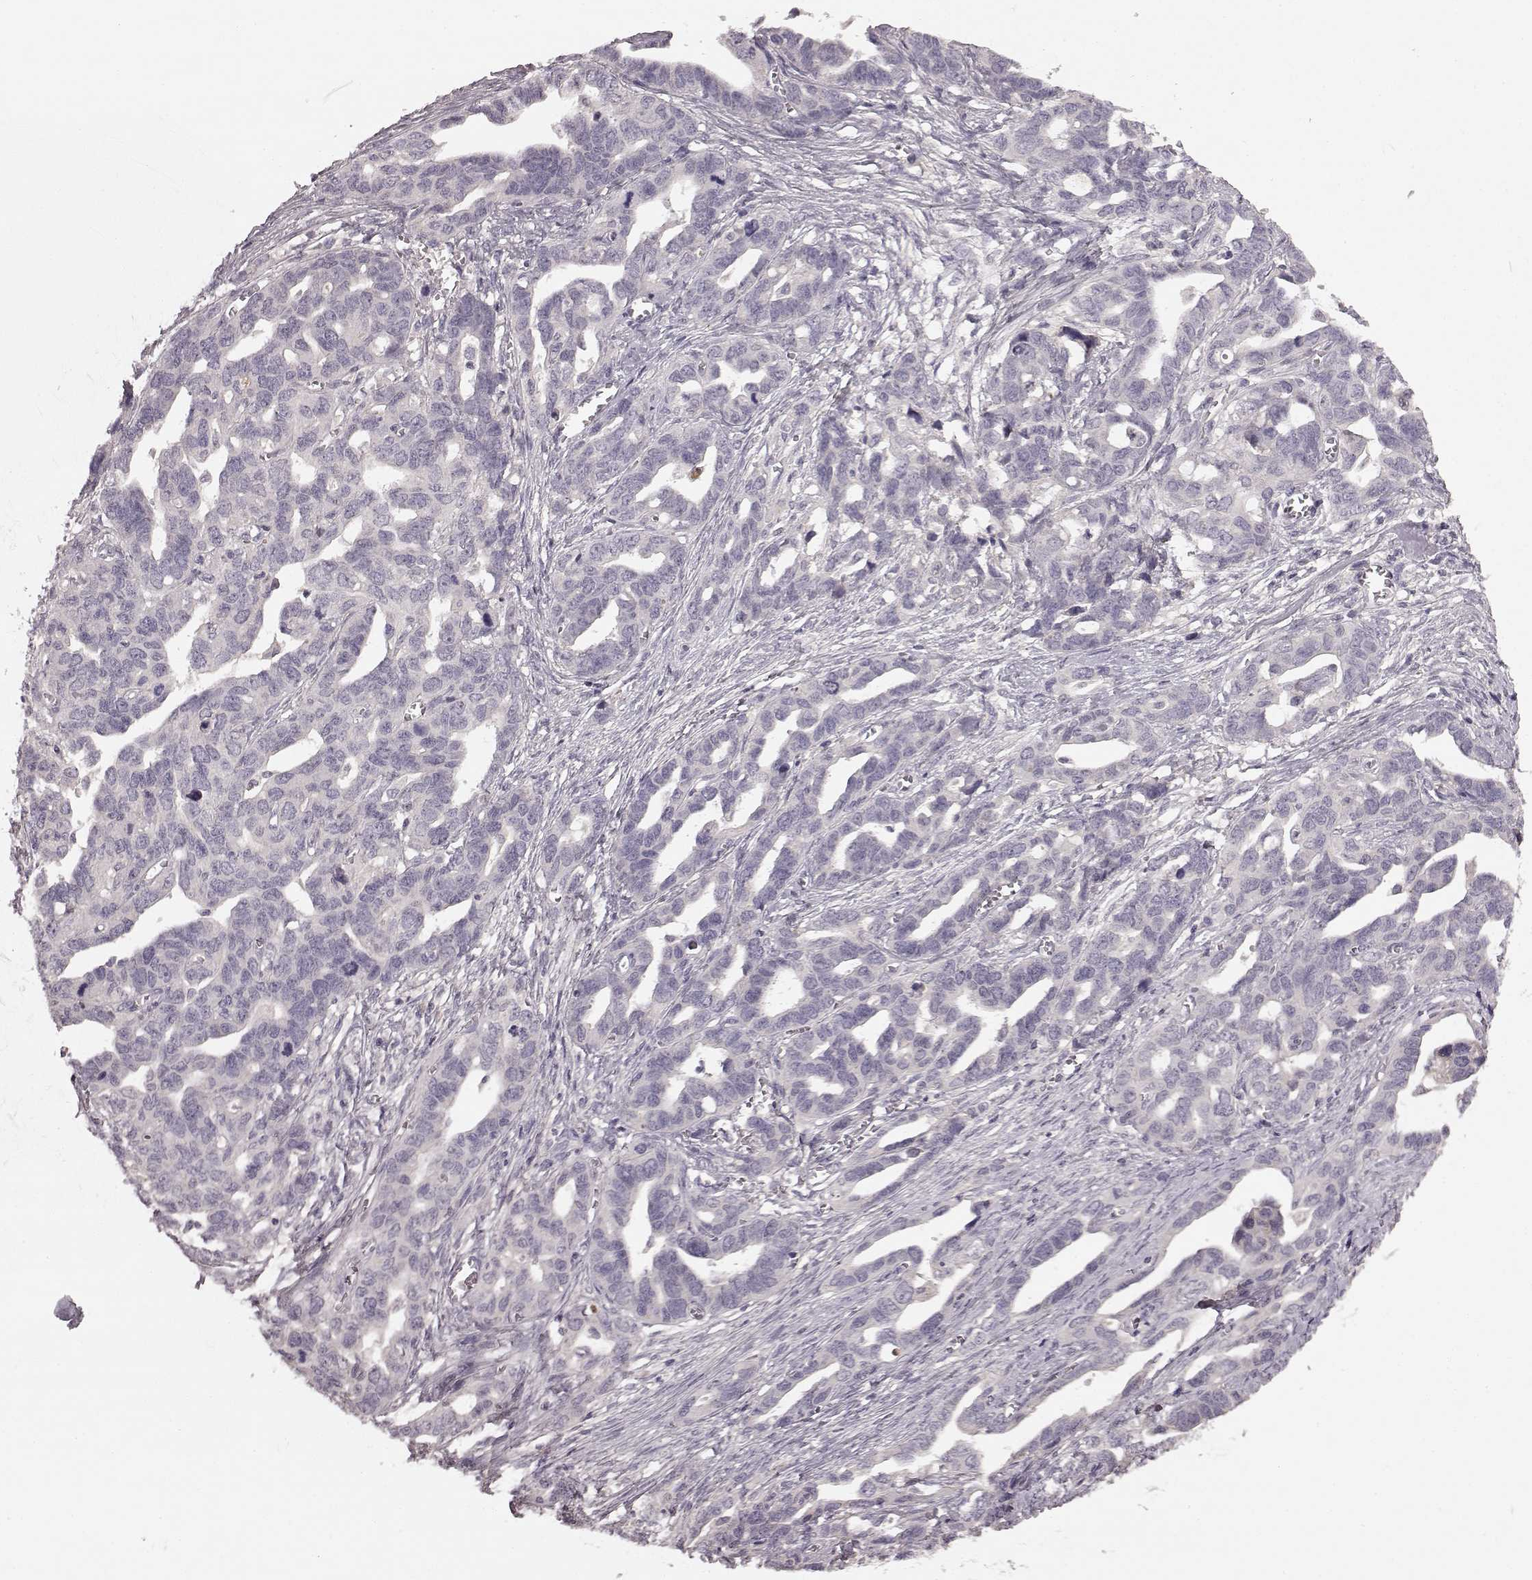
{"staining": {"intensity": "negative", "quantity": "none", "location": "none"}, "tissue": "ovarian cancer", "cell_type": "Tumor cells", "image_type": "cancer", "snomed": [{"axis": "morphology", "description": "Cystadenocarcinoma, serous, NOS"}, {"axis": "topography", "description": "Ovary"}], "caption": "DAB (3,3'-diaminobenzidine) immunohistochemical staining of serous cystadenocarcinoma (ovarian) reveals no significant positivity in tumor cells.", "gene": "SLC22A18", "patient": {"sex": "female", "age": 69}}